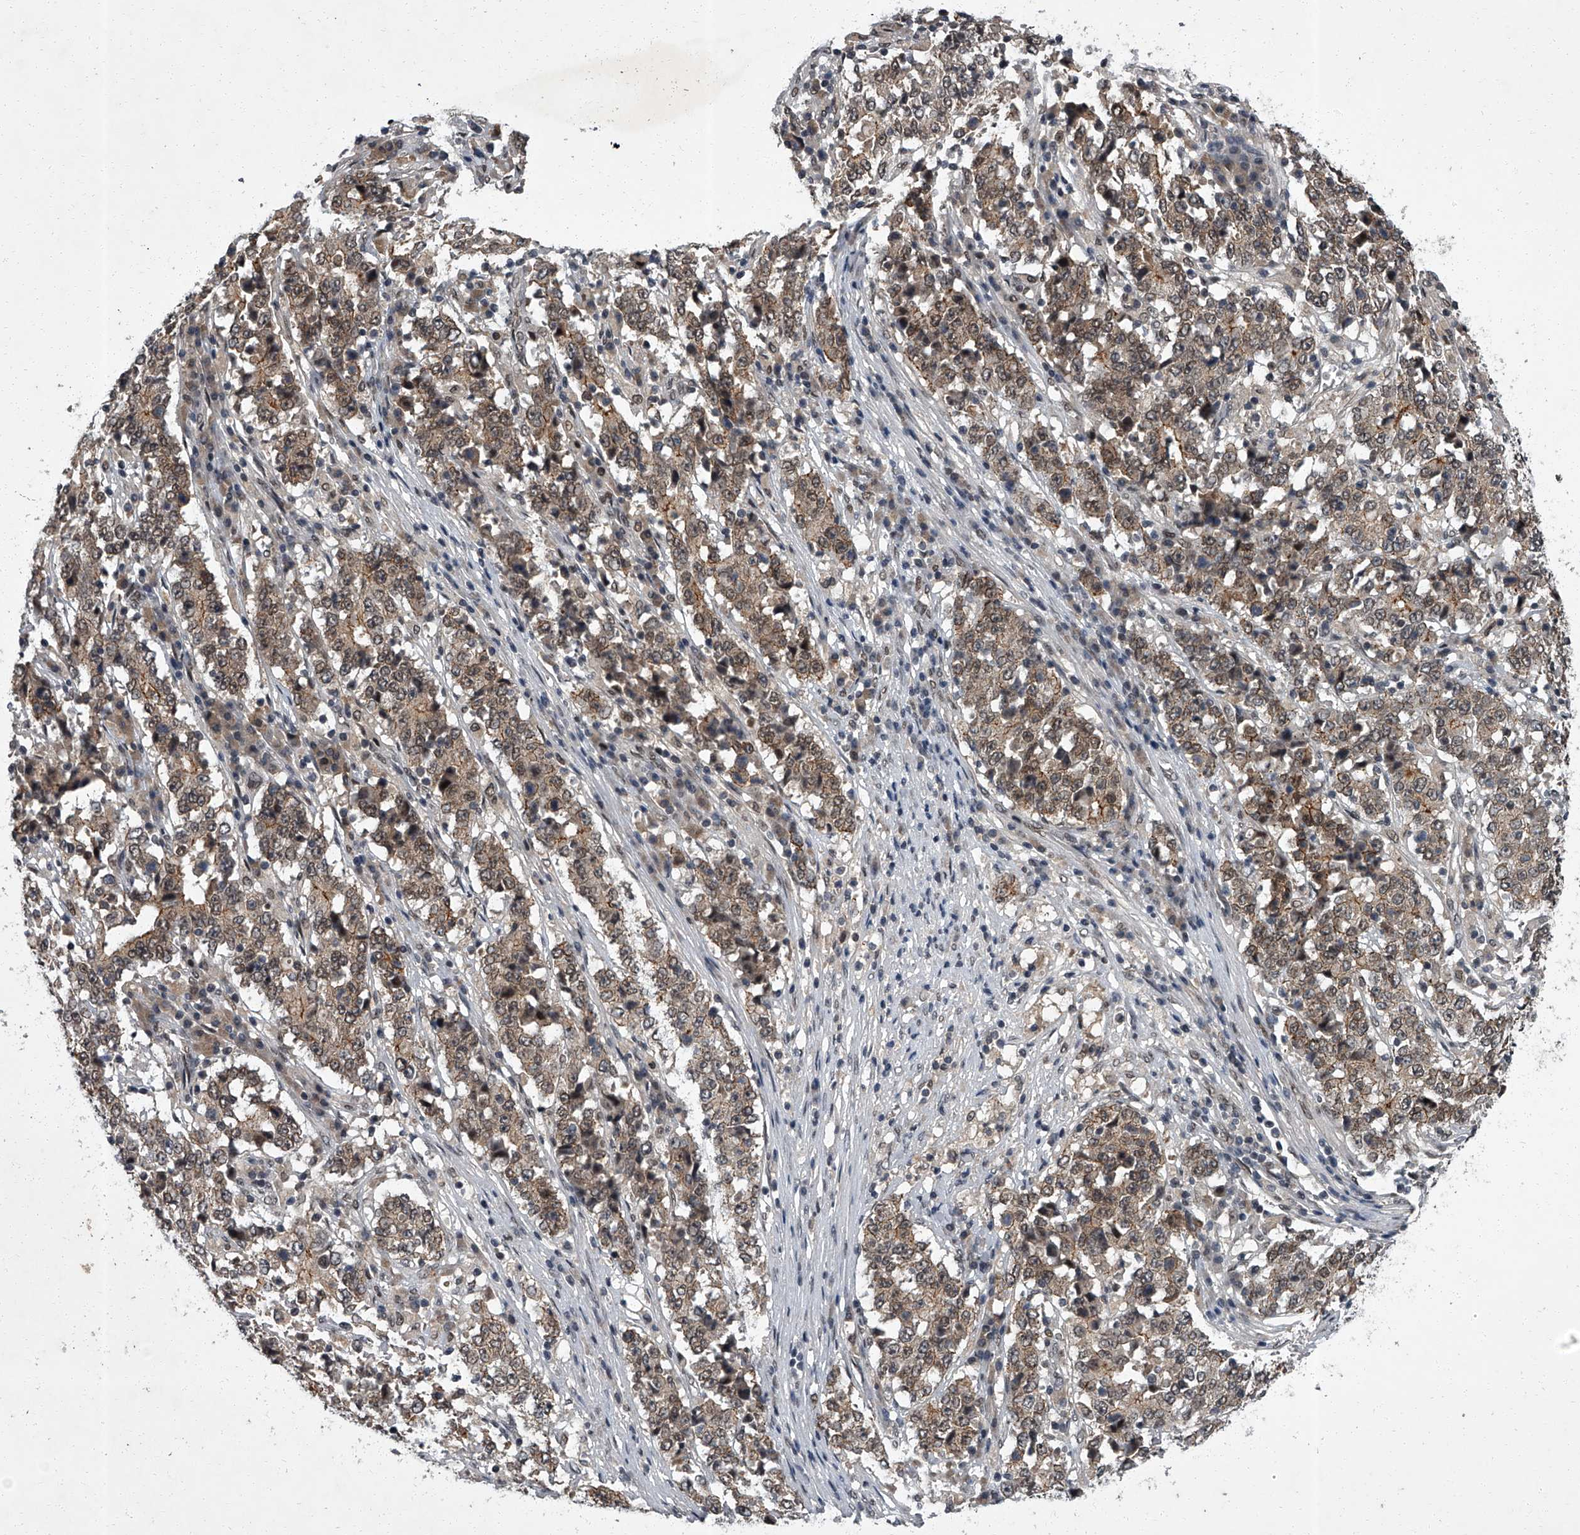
{"staining": {"intensity": "moderate", "quantity": ">75%", "location": "cytoplasmic/membranous,nuclear"}, "tissue": "stomach cancer", "cell_type": "Tumor cells", "image_type": "cancer", "snomed": [{"axis": "morphology", "description": "Adenocarcinoma, NOS"}, {"axis": "topography", "description": "Stomach"}], "caption": "IHC (DAB (3,3'-diaminobenzidine)) staining of human stomach cancer (adenocarcinoma) reveals moderate cytoplasmic/membranous and nuclear protein expression in about >75% of tumor cells. (DAB IHC with brightfield microscopy, high magnification).", "gene": "ZNF518B", "patient": {"sex": "male", "age": 59}}